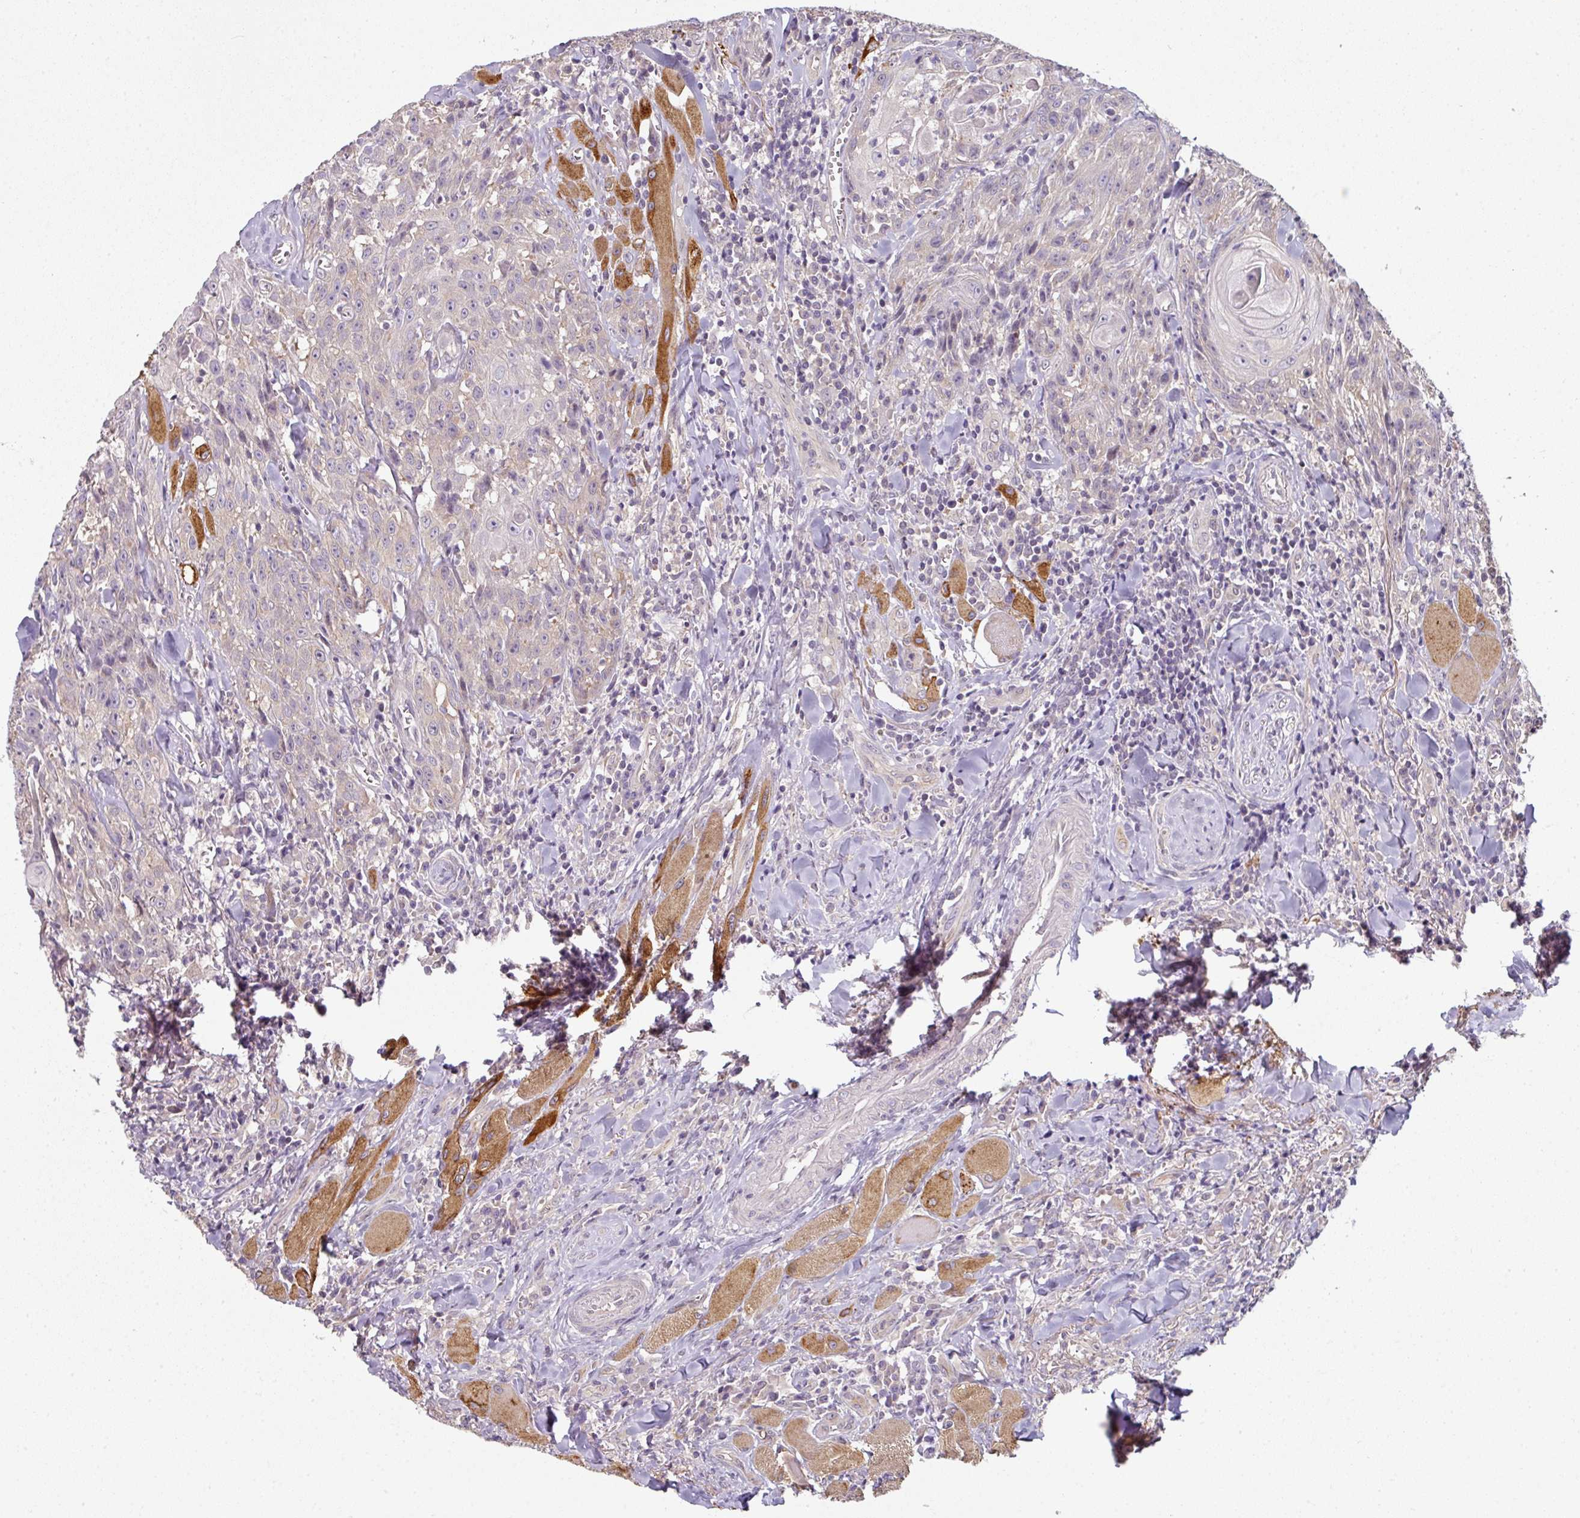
{"staining": {"intensity": "negative", "quantity": "none", "location": "none"}, "tissue": "head and neck cancer", "cell_type": "Tumor cells", "image_type": "cancer", "snomed": [{"axis": "morphology", "description": "Normal tissue, NOS"}, {"axis": "morphology", "description": "Squamous cell carcinoma, NOS"}, {"axis": "topography", "description": "Oral tissue"}, {"axis": "topography", "description": "Head-Neck"}], "caption": "Head and neck cancer was stained to show a protein in brown. There is no significant staining in tumor cells.", "gene": "C19orf33", "patient": {"sex": "female", "age": 70}}